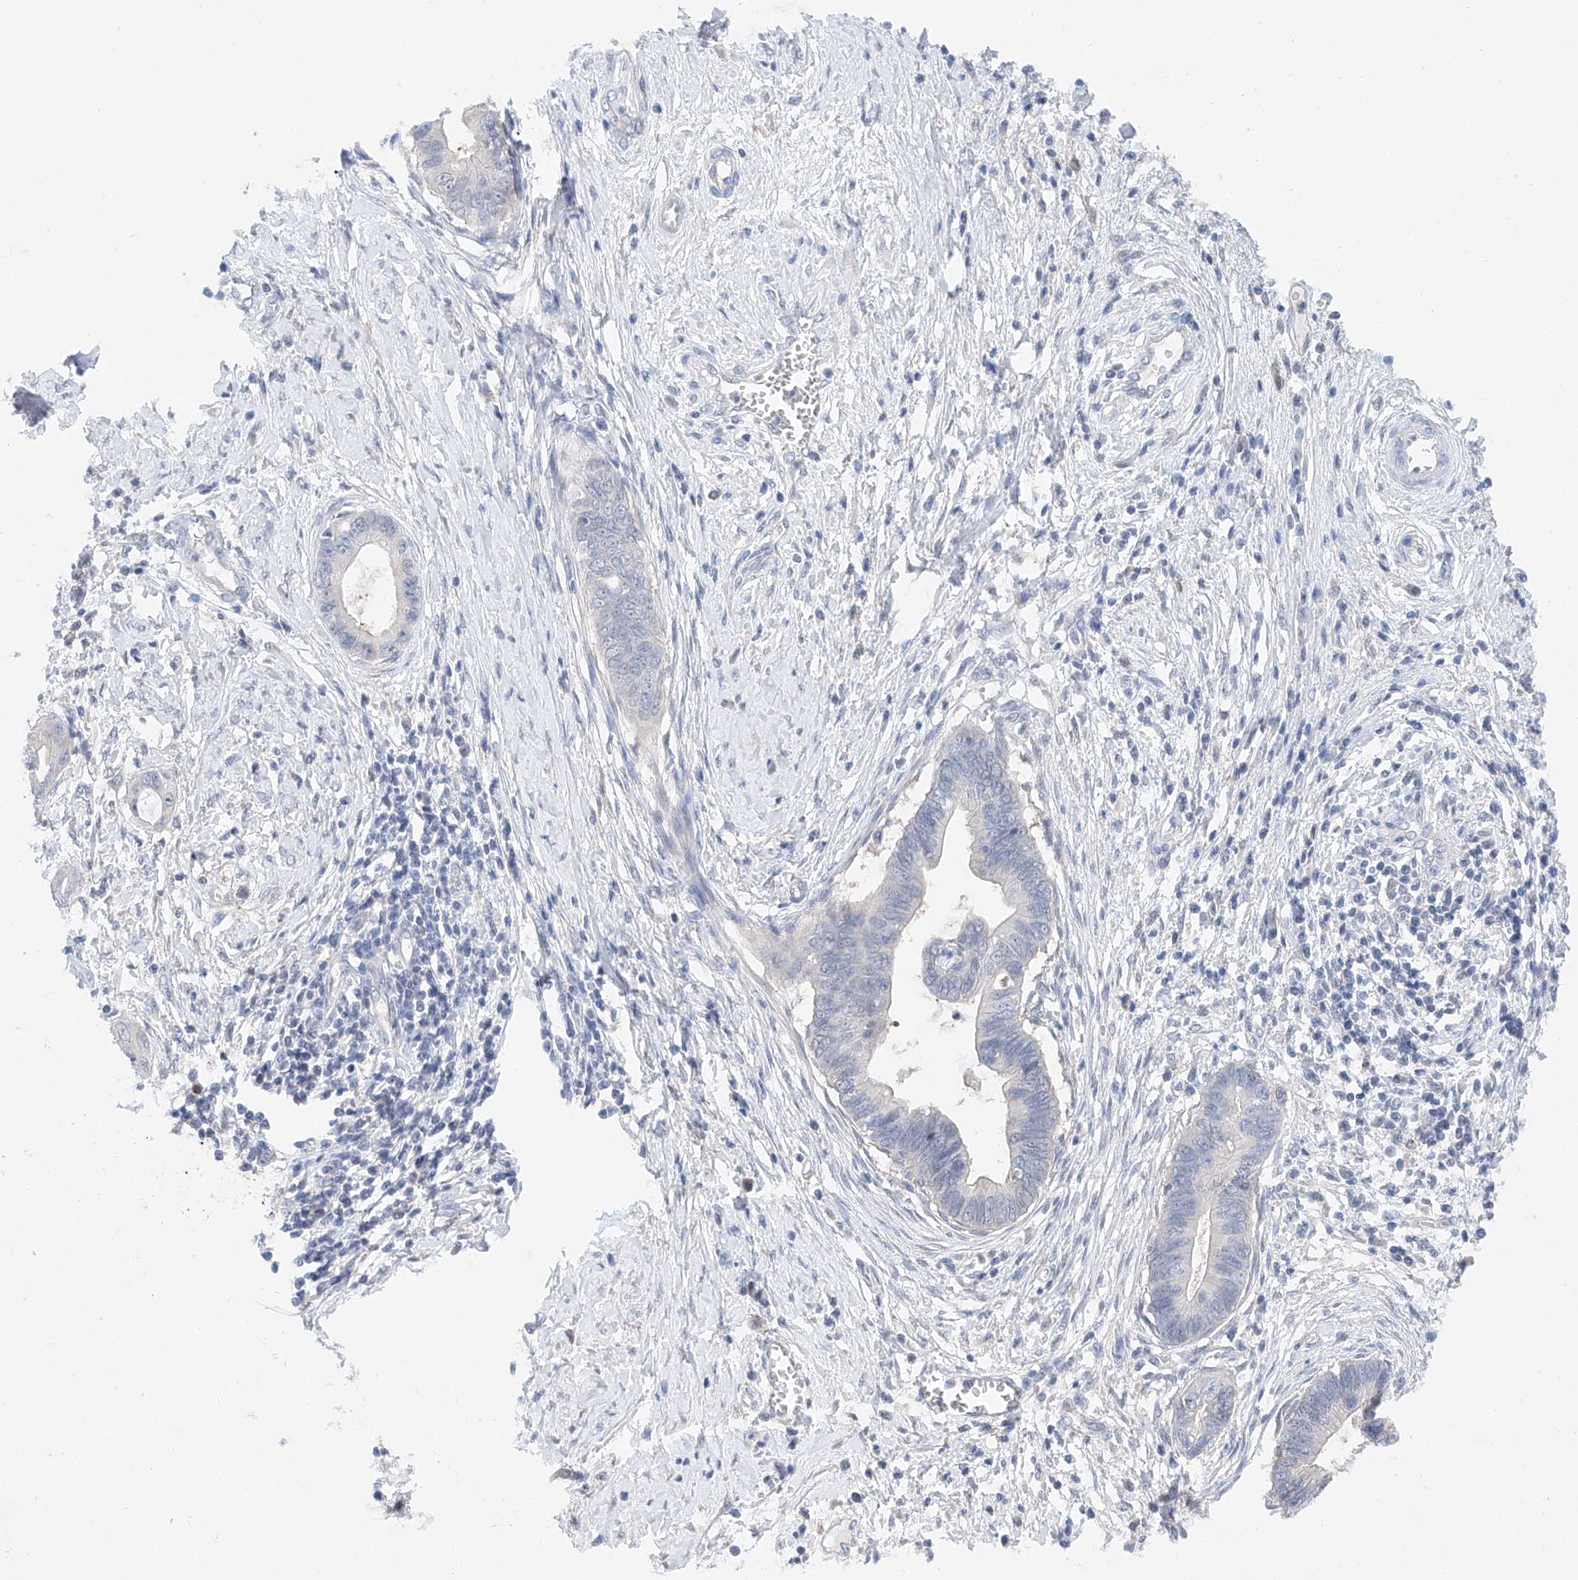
{"staining": {"intensity": "negative", "quantity": "none", "location": "none"}, "tissue": "cervical cancer", "cell_type": "Tumor cells", "image_type": "cancer", "snomed": [{"axis": "morphology", "description": "Adenocarcinoma, NOS"}, {"axis": "topography", "description": "Cervix"}], "caption": "A high-resolution image shows immunohistochemistry staining of cervical adenocarcinoma, which demonstrates no significant staining in tumor cells.", "gene": "FUCA2", "patient": {"sex": "female", "age": 44}}